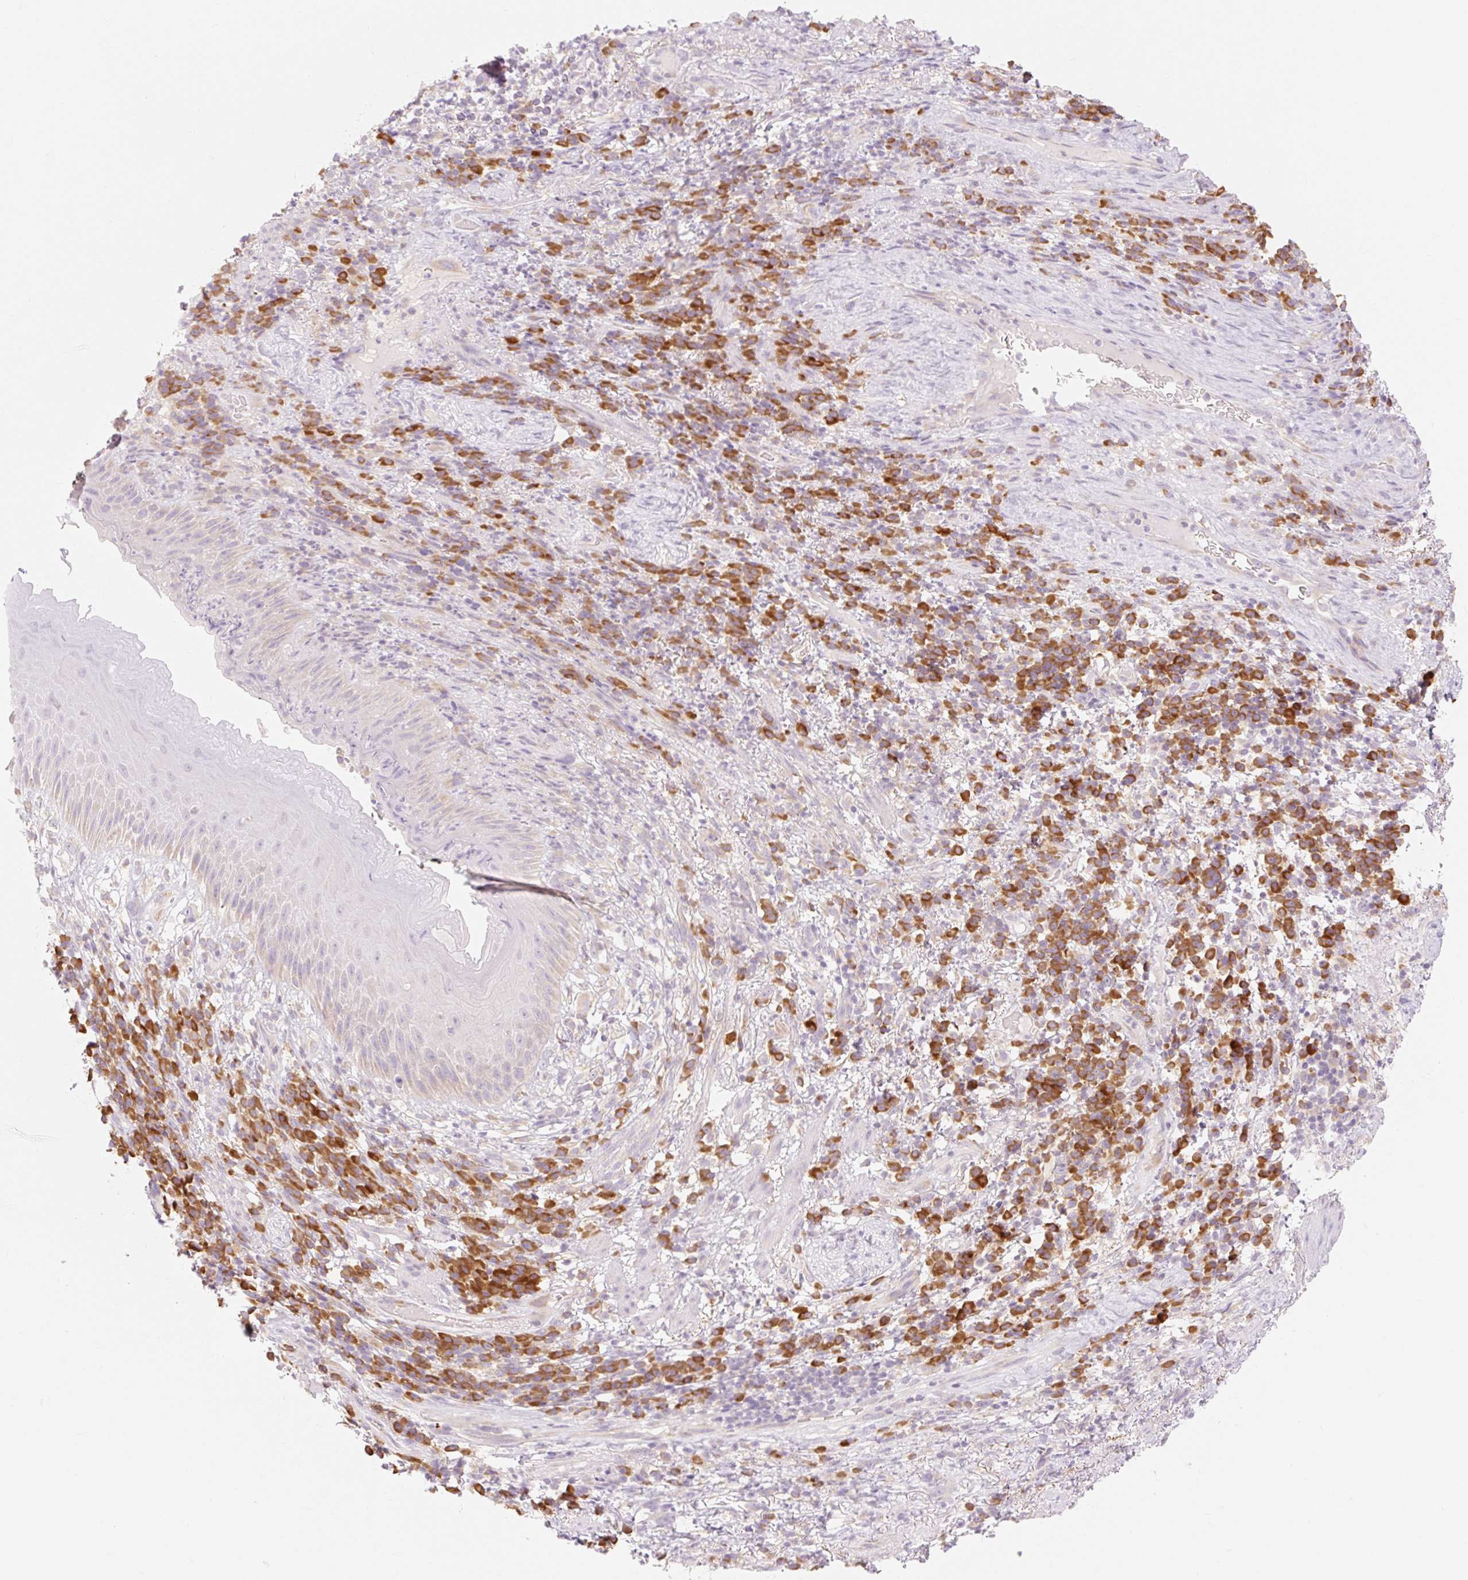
{"staining": {"intensity": "weak", "quantity": "<25%", "location": "cytoplasmic/membranous"}, "tissue": "skin", "cell_type": "Epidermal cells", "image_type": "normal", "snomed": [{"axis": "morphology", "description": "Normal tissue, NOS"}, {"axis": "topography", "description": "Anal"}], "caption": "Immunohistochemical staining of unremarkable human skin demonstrates no significant expression in epidermal cells.", "gene": "MYO1D", "patient": {"sex": "male", "age": 78}}